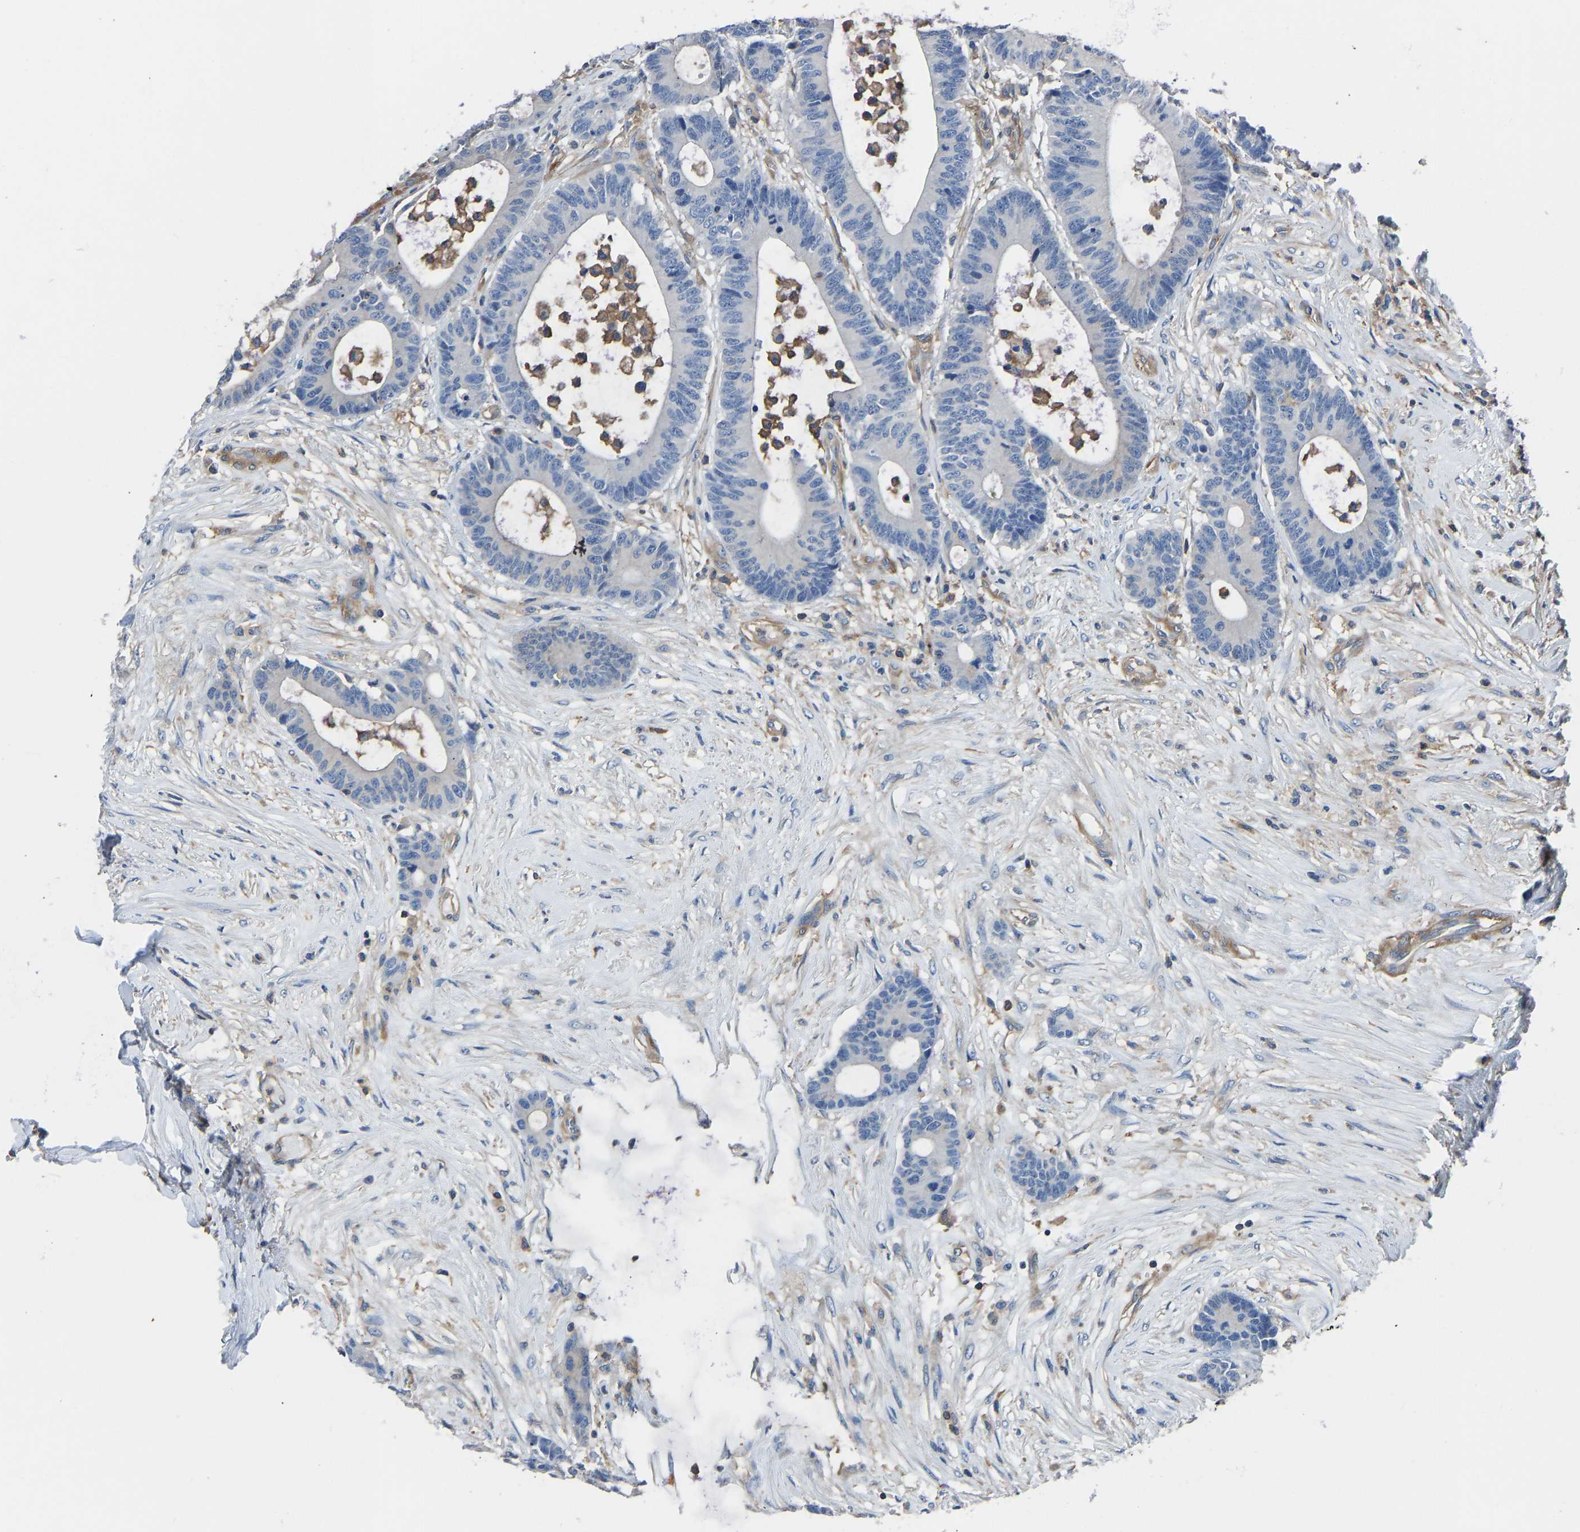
{"staining": {"intensity": "negative", "quantity": "none", "location": "none"}, "tissue": "colorectal cancer", "cell_type": "Tumor cells", "image_type": "cancer", "snomed": [{"axis": "morphology", "description": "Adenocarcinoma, NOS"}, {"axis": "topography", "description": "Colon"}], "caption": "This is an immunohistochemistry (IHC) histopathology image of colorectal adenocarcinoma. There is no expression in tumor cells.", "gene": "PRKAR1A", "patient": {"sex": "female", "age": 84}}